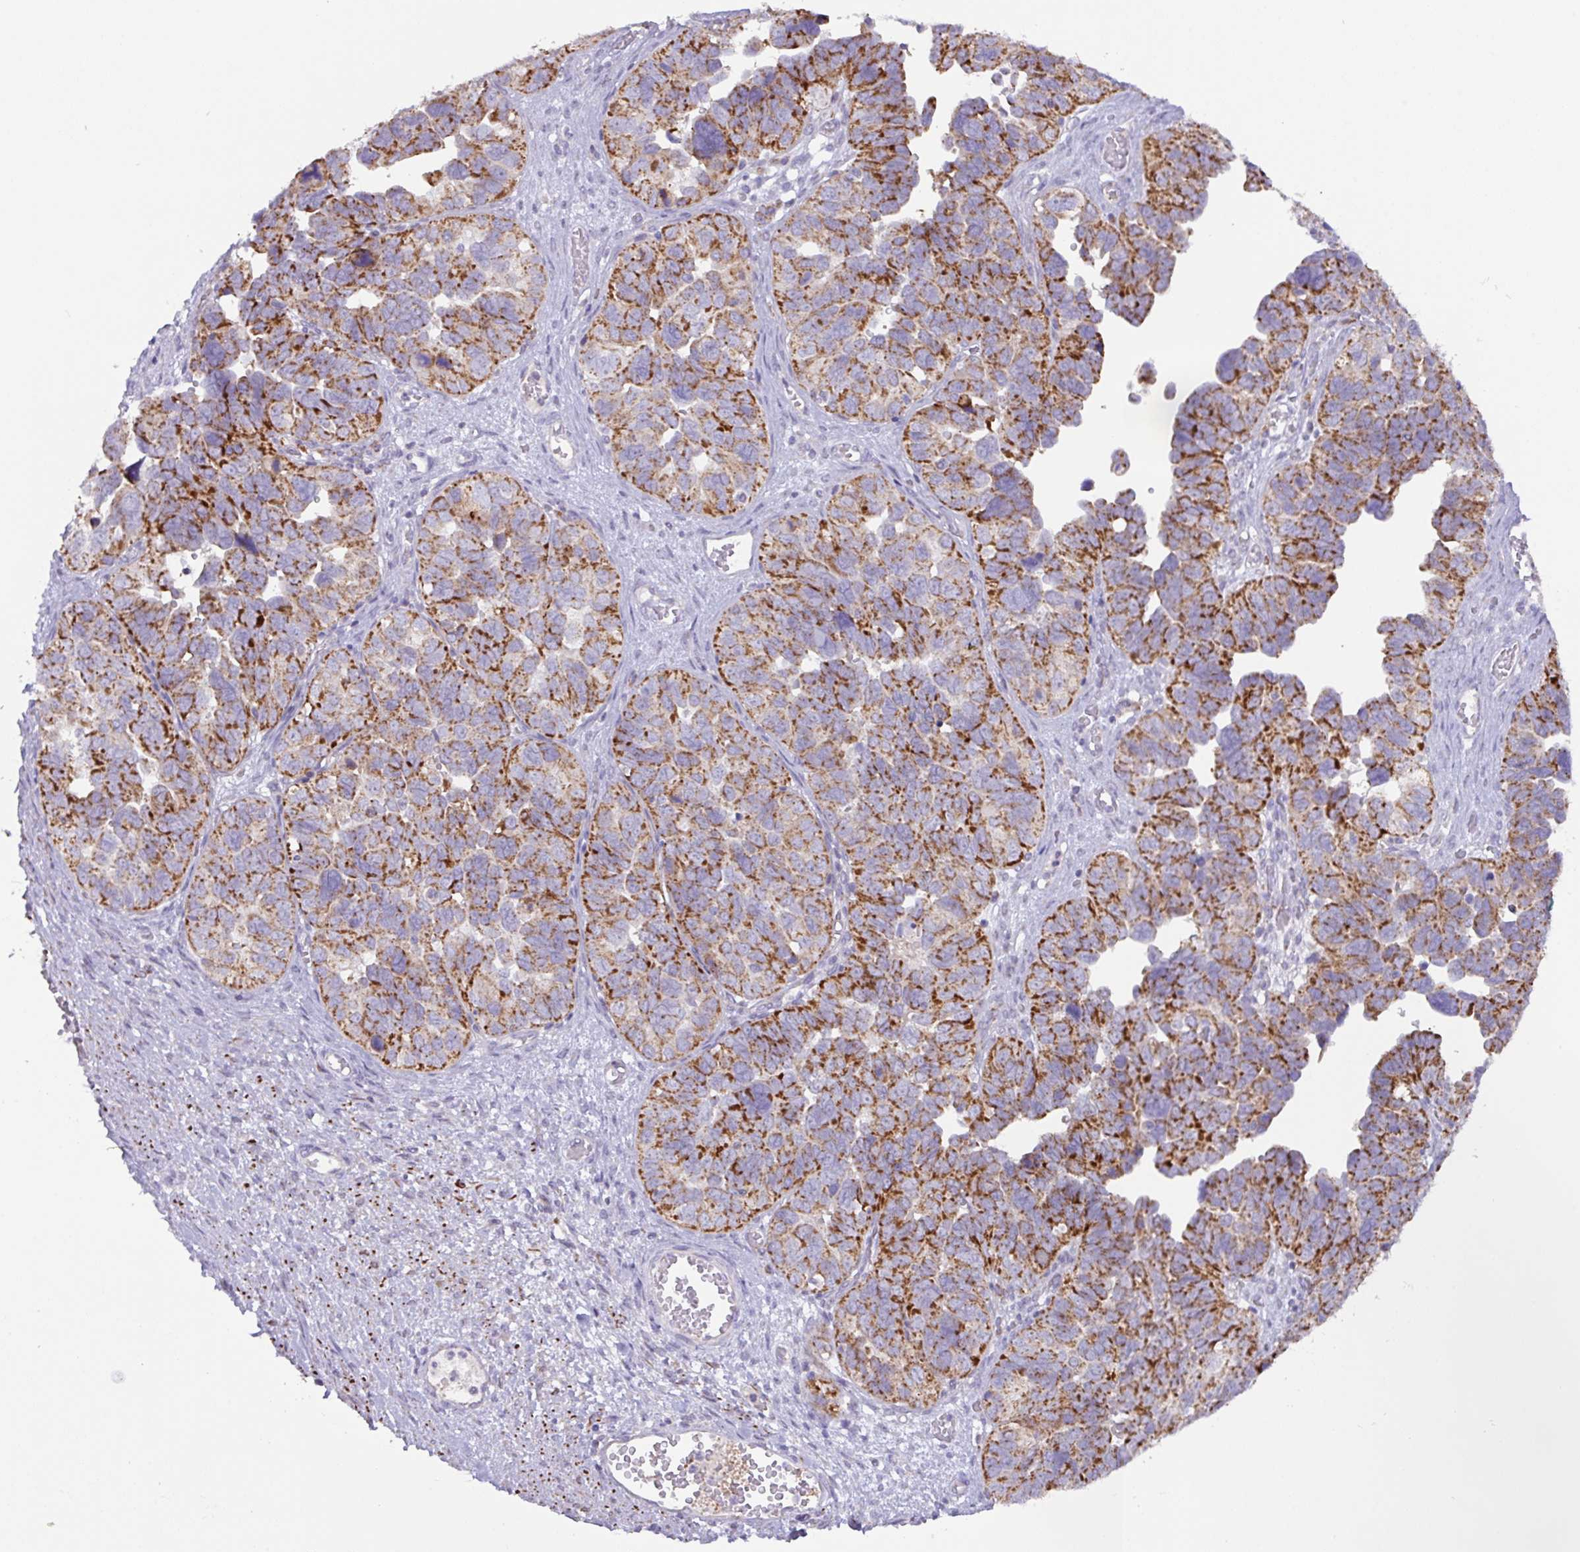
{"staining": {"intensity": "strong", "quantity": ">75%", "location": "cytoplasmic/membranous"}, "tissue": "ovarian cancer", "cell_type": "Tumor cells", "image_type": "cancer", "snomed": [{"axis": "morphology", "description": "Cystadenocarcinoma, serous, NOS"}, {"axis": "topography", "description": "Ovary"}], "caption": "An image of ovarian serous cystadenocarcinoma stained for a protein exhibits strong cytoplasmic/membranous brown staining in tumor cells. (IHC, brightfield microscopy, high magnification).", "gene": "CHDH", "patient": {"sex": "female", "age": 64}}